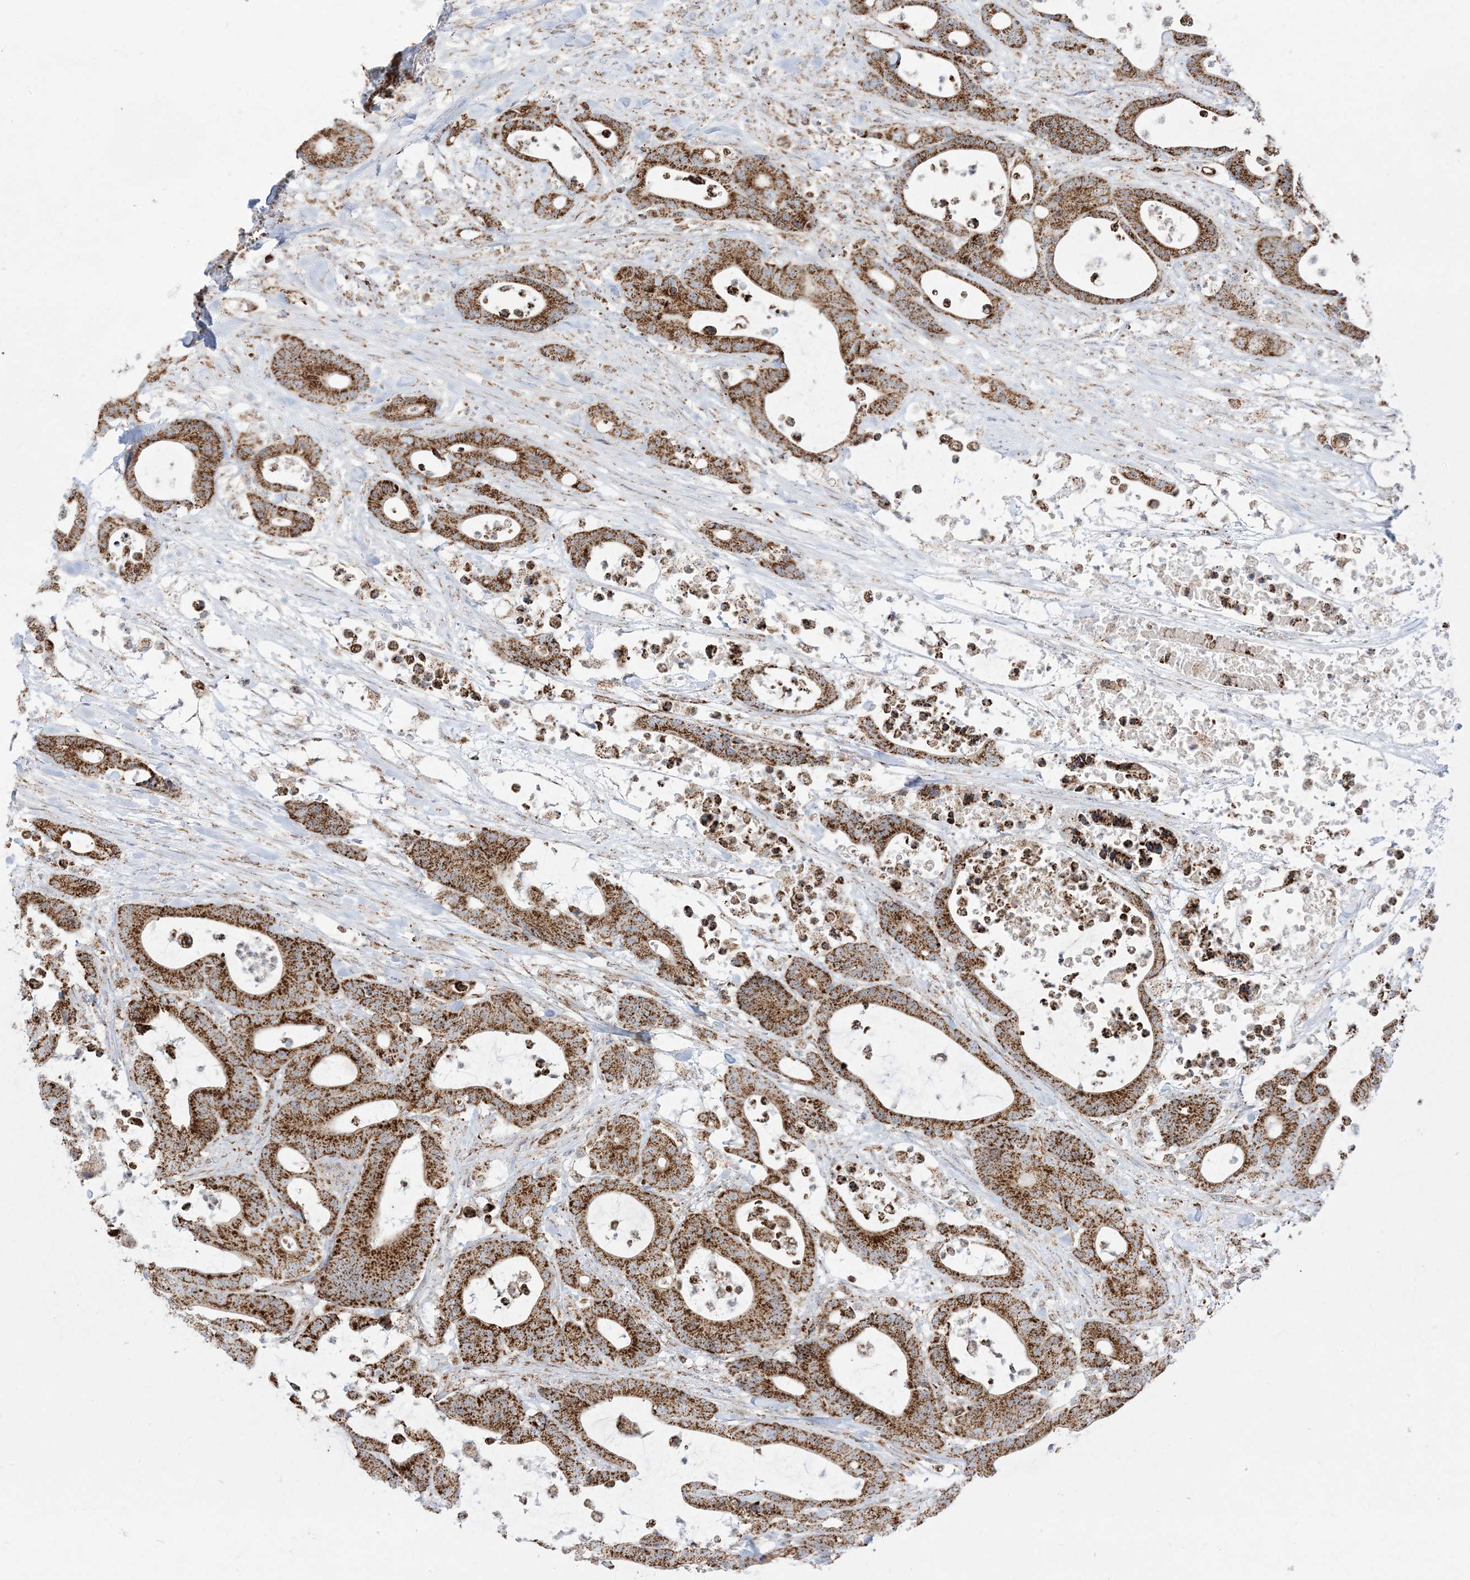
{"staining": {"intensity": "moderate", "quantity": ">75%", "location": "cytoplasmic/membranous"}, "tissue": "colorectal cancer", "cell_type": "Tumor cells", "image_type": "cancer", "snomed": [{"axis": "morphology", "description": "Adenocarcinoma, NOS"}, {"axis": "topography", "description": "Colon"}], "caption": "Colorectal cancer stained with a protein marker displays moderate staining in tumor cells.", "gene": "MRPS36", "patient": {"sex": "female", "age": 84}}